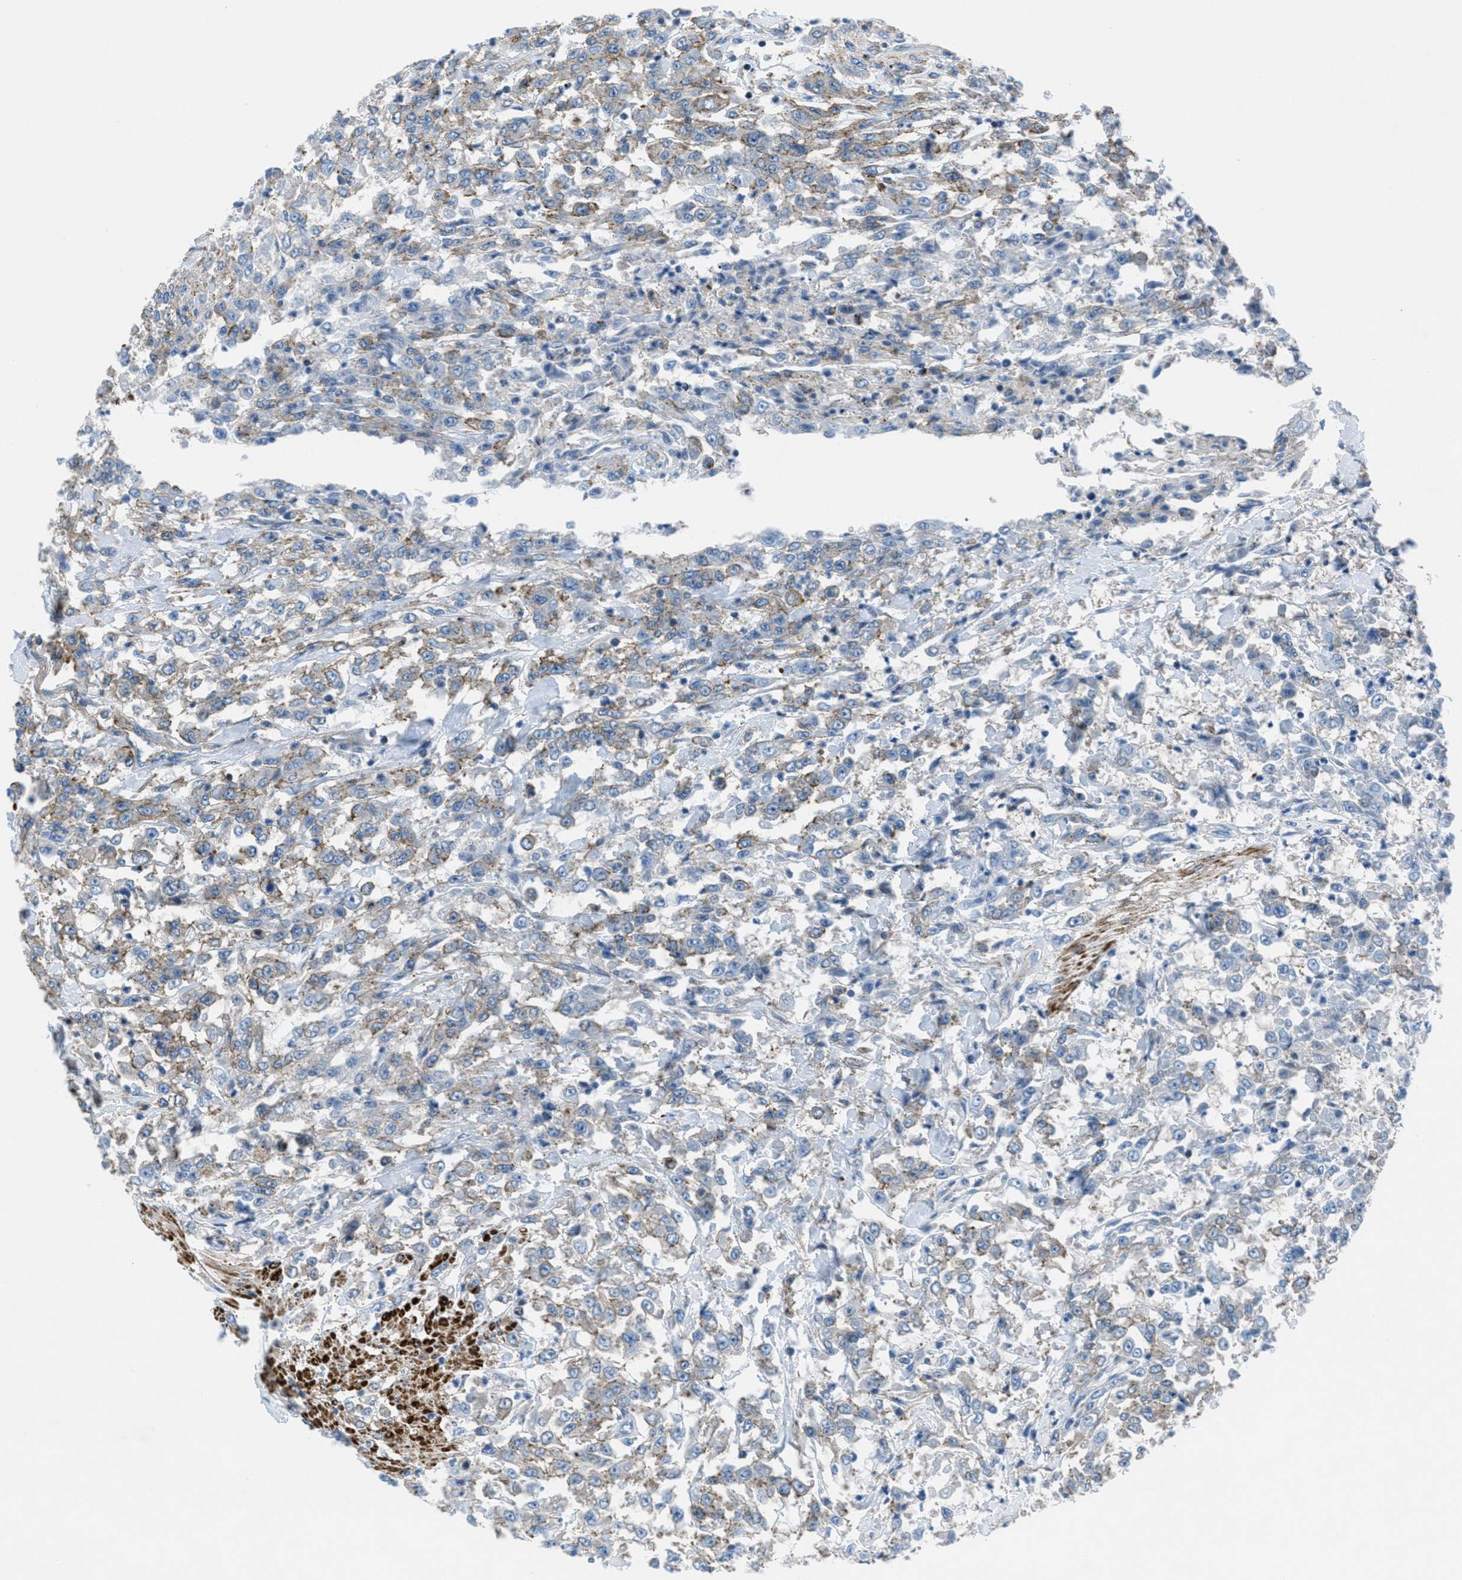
{"staining": {"intensity": "weak", "quantity": "25%-75%", "location": "cytoplasmic/membranous"}, "tissue": "urothelial cancer", "cell_type": "Tumor cells", "image_type": "cancer", "snomed": [{"axis": "morphology", "description": "Urothelial carcinoma, High grade"}, {"axis": "topography", "description": "Urinary bladder"}], "caption": "Weak cytoplasmic/membranous positivity for a protein is appreciated in about 25%-75% of tumor cells of high-grade urothelial carcinoma using immunohistochemistry (IHC).", "gene": "MFSD13A", "patient": {"sex": "male", "age": 46}}